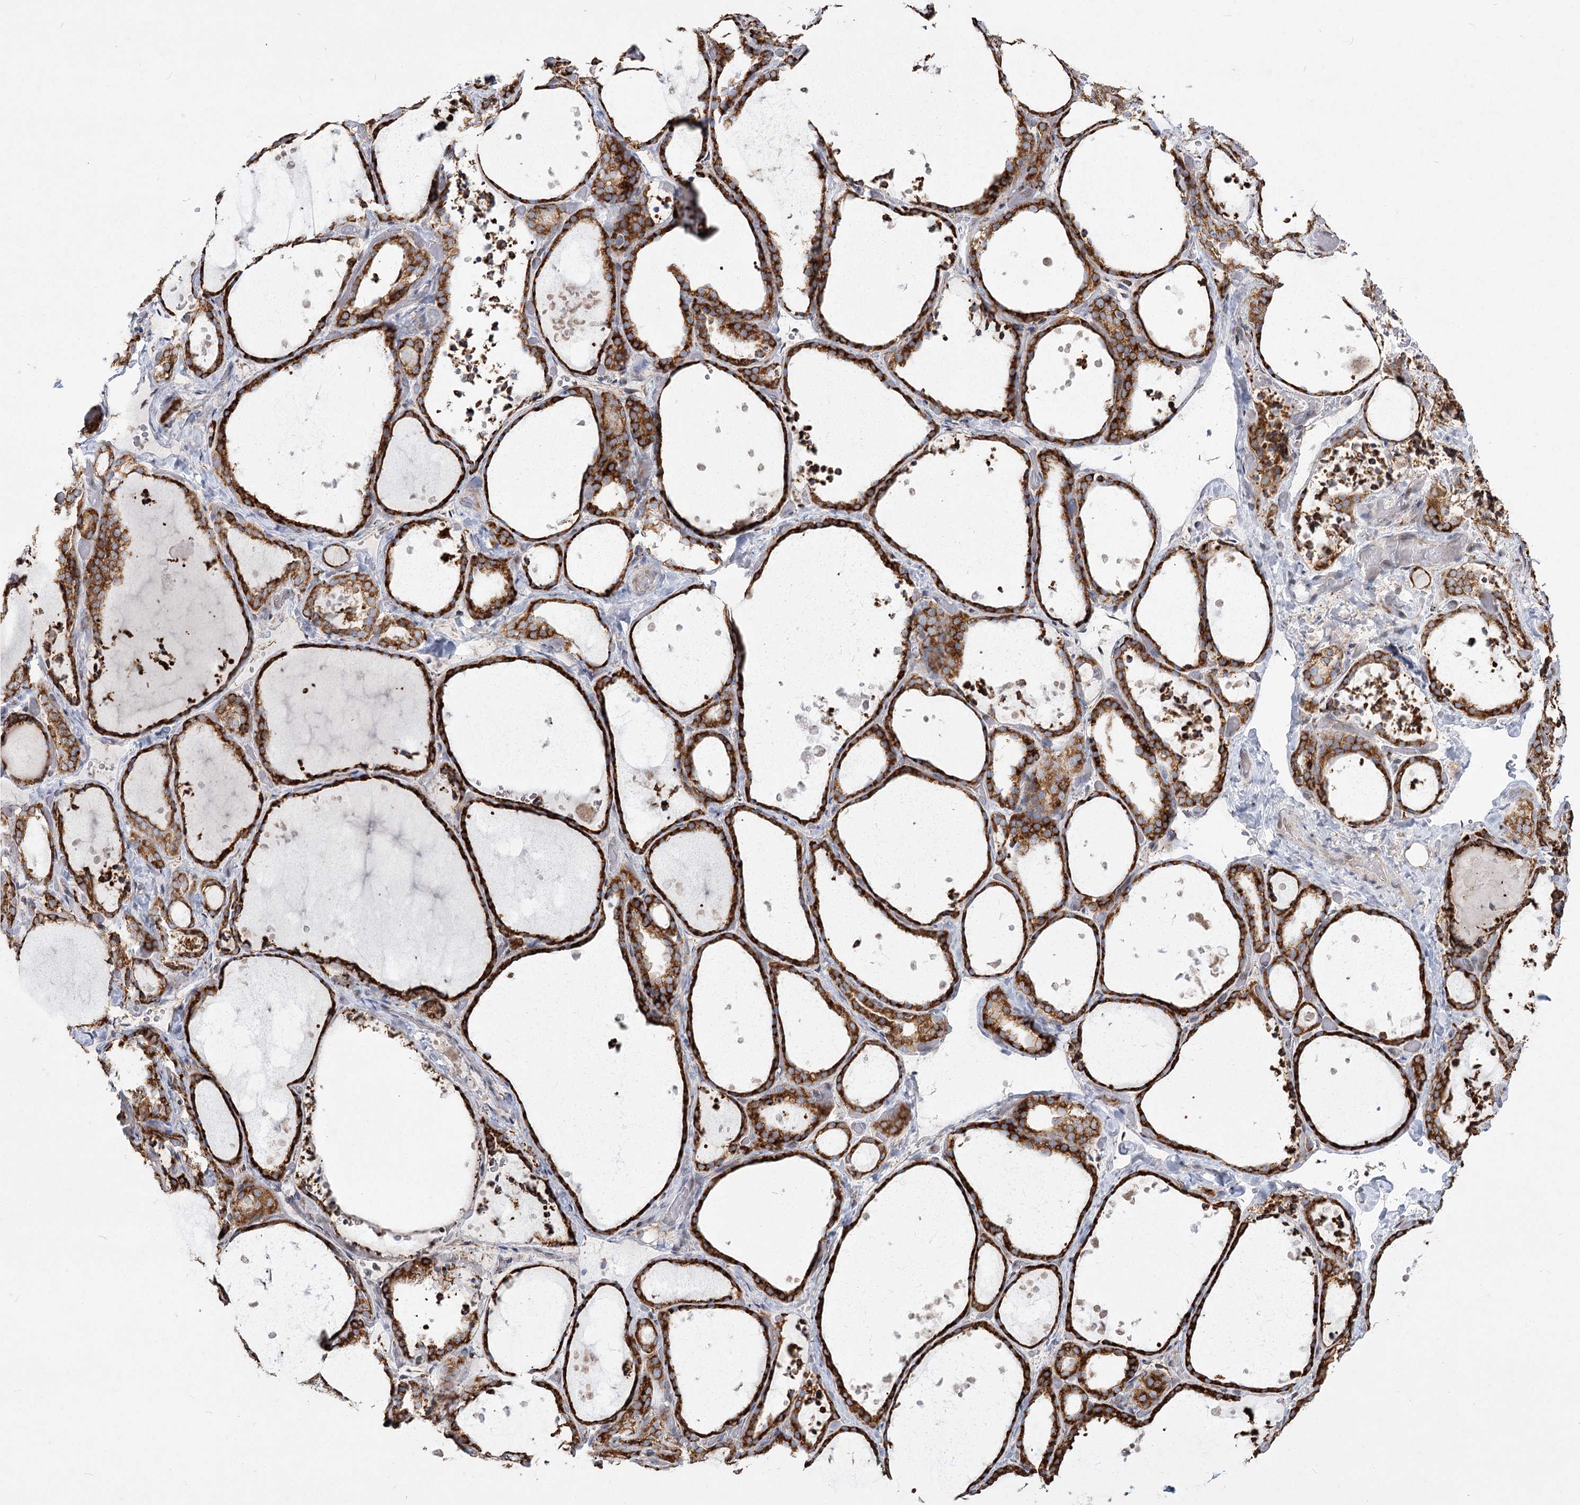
{"staining": {"intensity": "strong", "quantity": ">75%", "location": "cytoplasmic/membranous"}, "tissue": "thyroid gland", "cell_type": "Glandular cells", "image_type": "normal", "snomed": [{"axis": "morphology", "description": "Normal tissue, NOS"}, {"axis": "topography", "description": "Thyroid gland"}], "caption": "A high-resolution photomicrograph shows IHC staining of benign thyroid gland, which exhibits strong cytoplasmic/membranous positivity in about >75% of glandular cells.", "gene": "NHLRC2", "patient": {"sex": "female", "age": 44}}